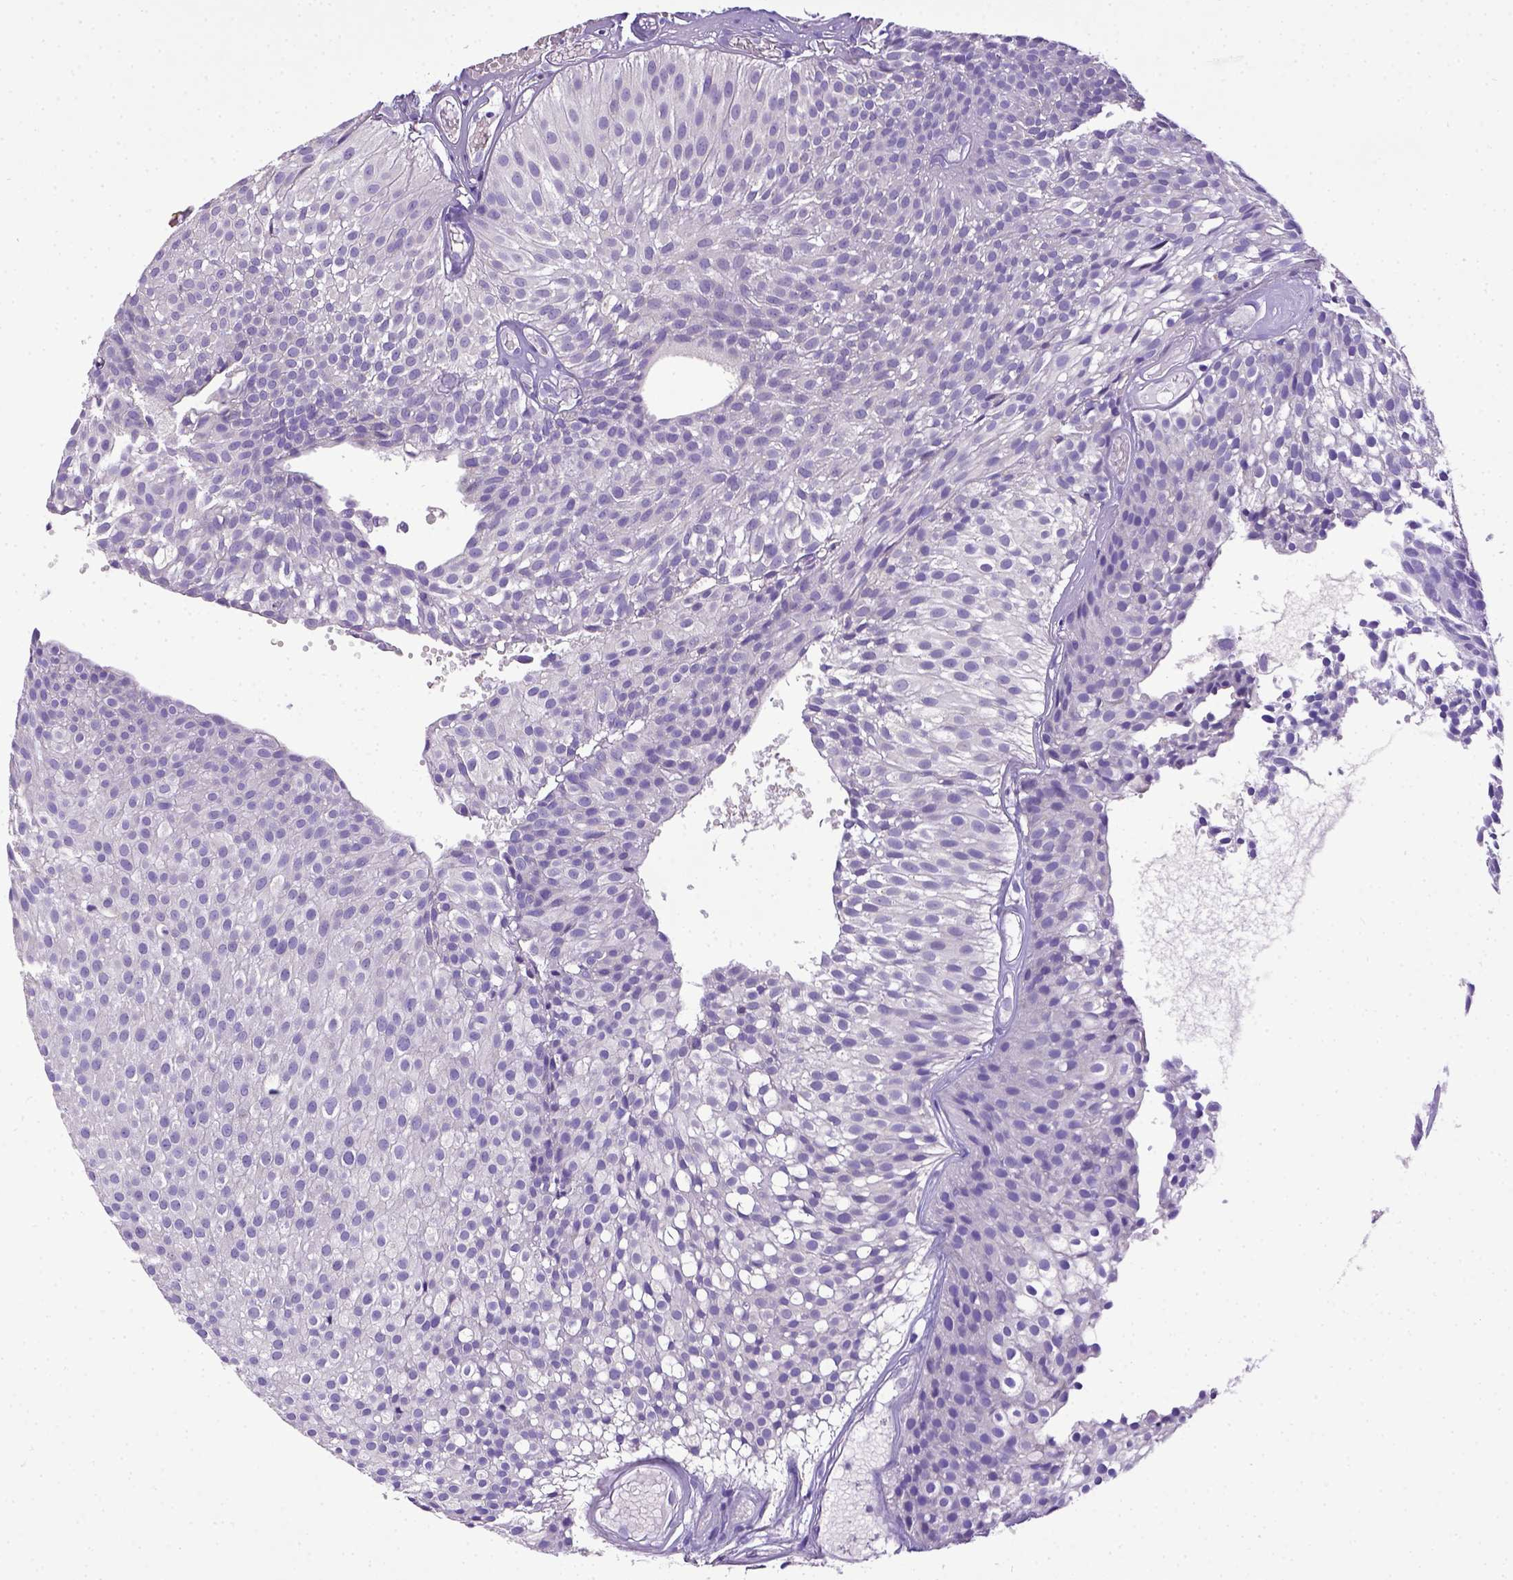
{"staining": {"intensity": "negative", "quantity": "none", "location": "none"}, "tissue": "urothelial cancer", "cell_type": "Tumor cells", "image_type": "cancer", "snomed": [{"axis": "morphology", "description": "Urothelial carcinoma, Low grade"}, {"axis": "topography", "description": "Urinary bladder"}], "caption": "Immunohistochemistry (IHC) photomicrograph of urothelial carcinoma (low-grade) stained for a protein (brown), which exhibits no staining in tumor cells. (Brightfield microscopy of DAB immunohistochemistry at high magnification).", "gene": "CD40", "patient": {"sex": "male", "age": 63}}